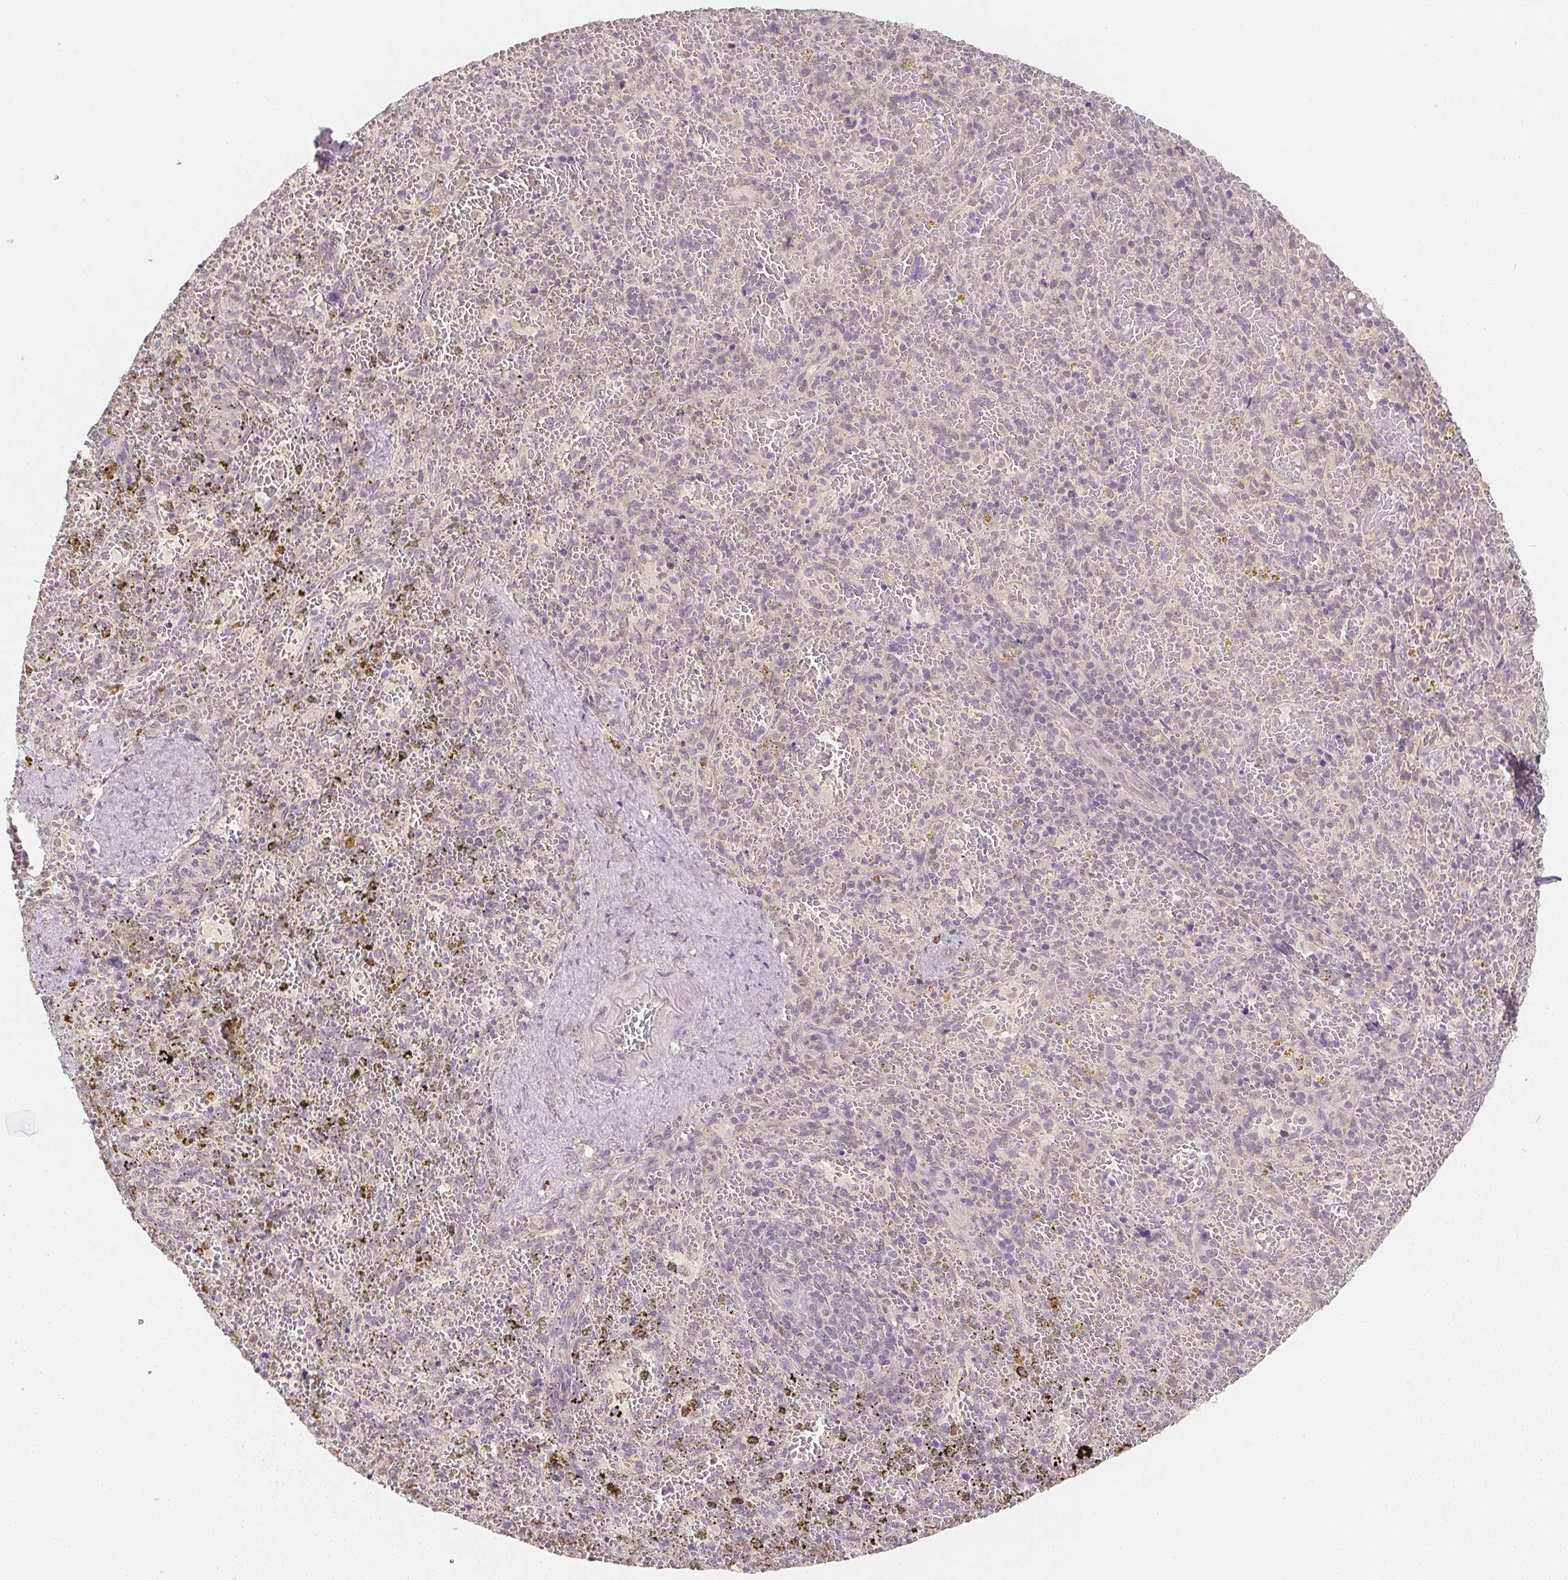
{"staining": {"intensity": "negative", "quantity": "none", "location": "none"}, "tissue": "spleen", "cell_type": "Cells in red pulp", "image_type": "normal", "snomed": [{"axis": "morphology", "description": "Normal tissue, NOS"}, {"axis": "topography", "description": "Spleen"}], "caption": "The photomicrograph reveals no significant staining in cells in red pulp of spleen.", "gene": "SOAT1", "patient": {"sex": "female", "age": 50}}